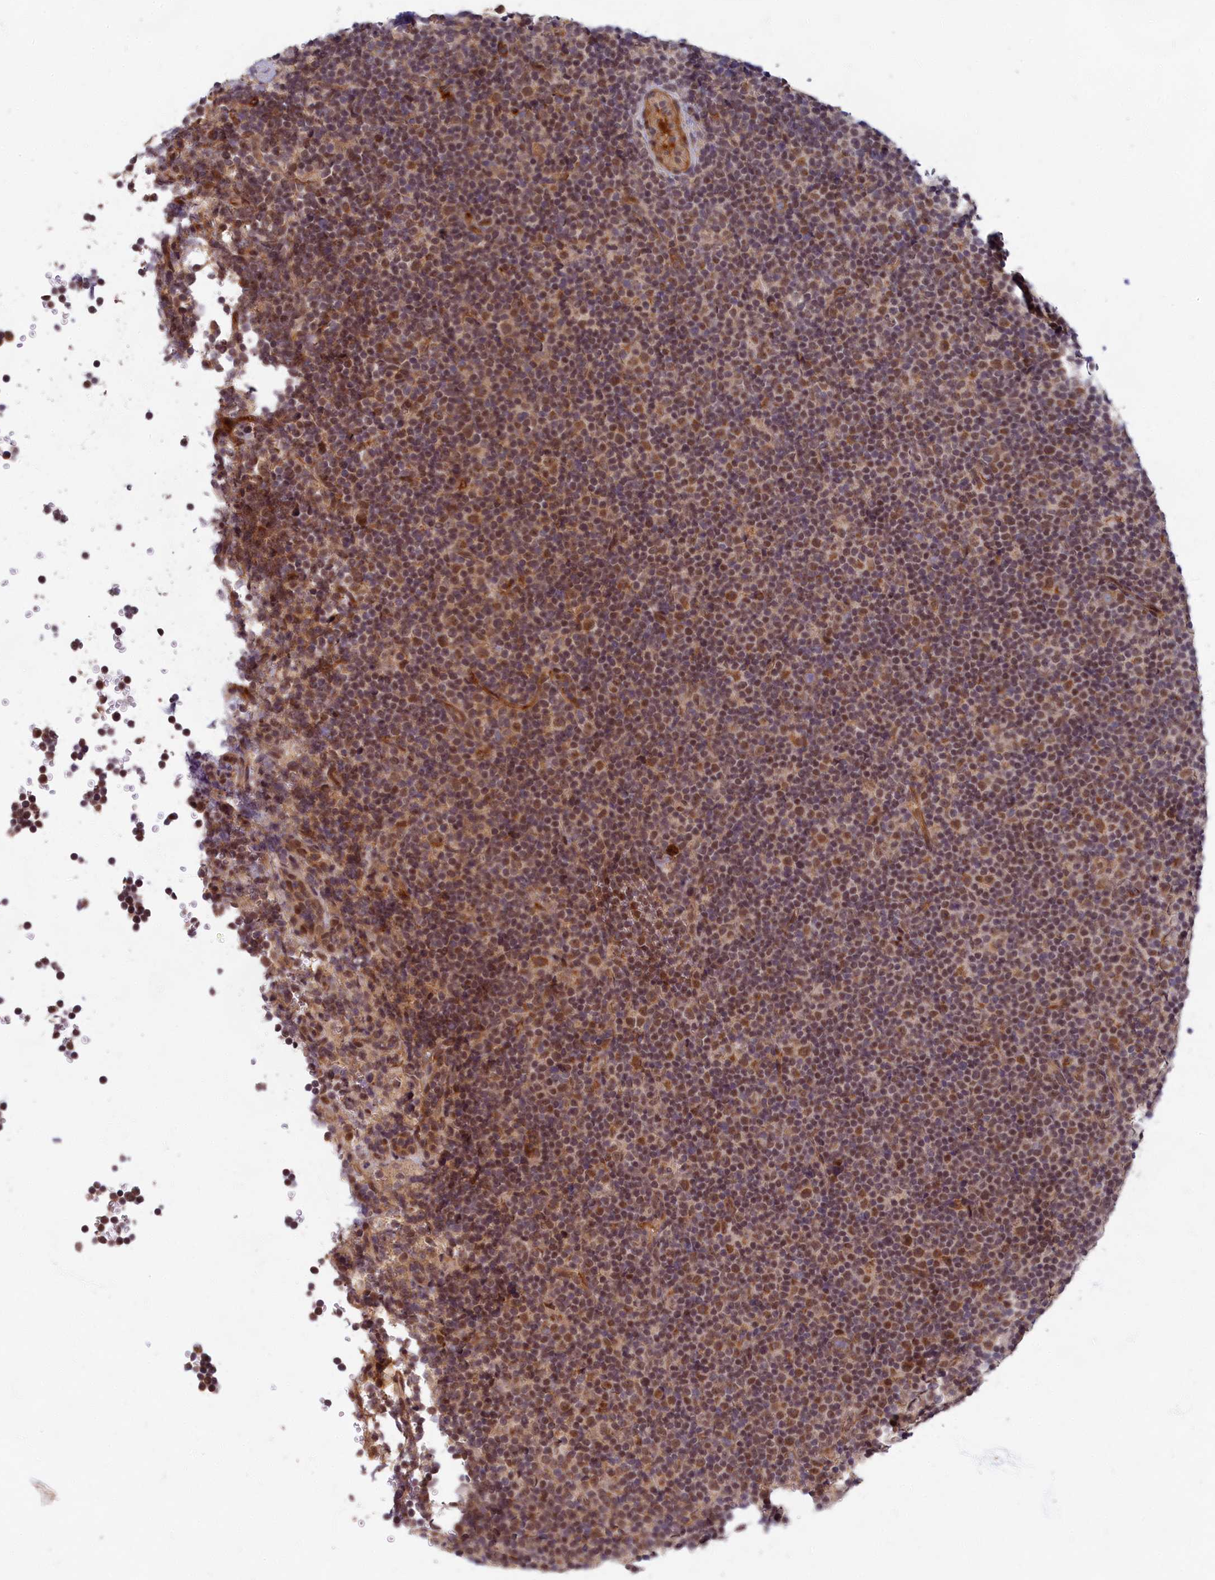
{"staining": {"intensity": "weak", "quantity": "<25%", "location": "cytoplasmic/membranous"}, "tissue": "lymphoma", "cell_type": "Tumor cells", "image_type": "cancer", "snomed": [{"axis": "morphology", "description": "Malignant lymphoma, non-Hodgkin's type, Low grade"}, {"axis": "topography", "description": "Lymph node"}], "caption": "This is an immunohistochemistry micrograph of human lymphoma. There is no positivity in tumor cells.", "gene": "EARS2", "patient": {"sex": "female", "age": 67}}